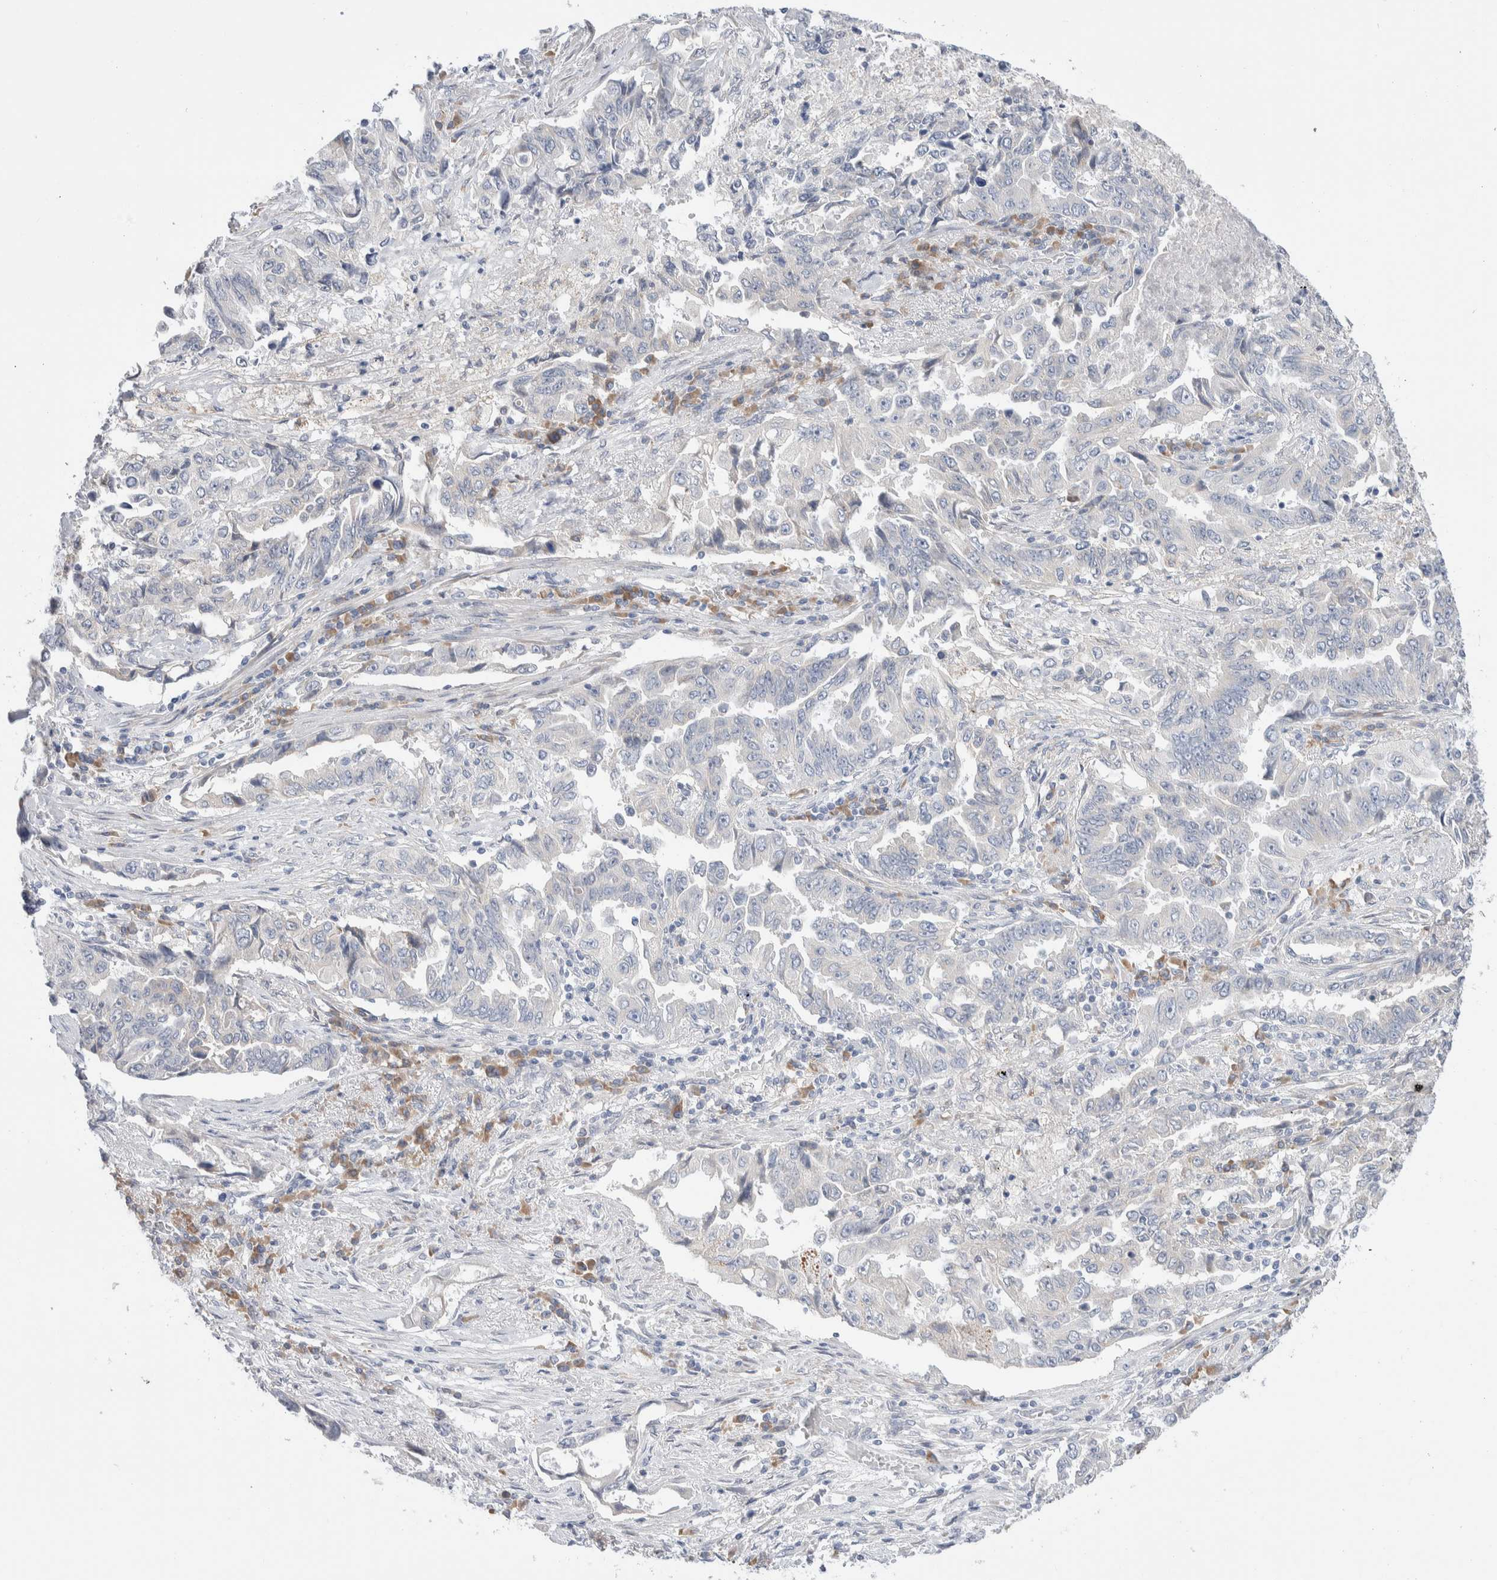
{"staining": {"intensity": "negative", "quantity": "none", "location": "none"}, "tissue": "lung cancer", "cell_type": "Tumor cells", "image_type": "cancer", "snomed": [{"axis": "morphology", "description": "Adenocarcinoma, NOS"}, {"axis": "topography", "description": "Lung"}], "caption": "Lung adenocarcinoma was stained to show a protein in brown. There is no significant expression in tumor cells.", "gene": "RUSF1", "patient": {"sex": "female", "age": 51}}